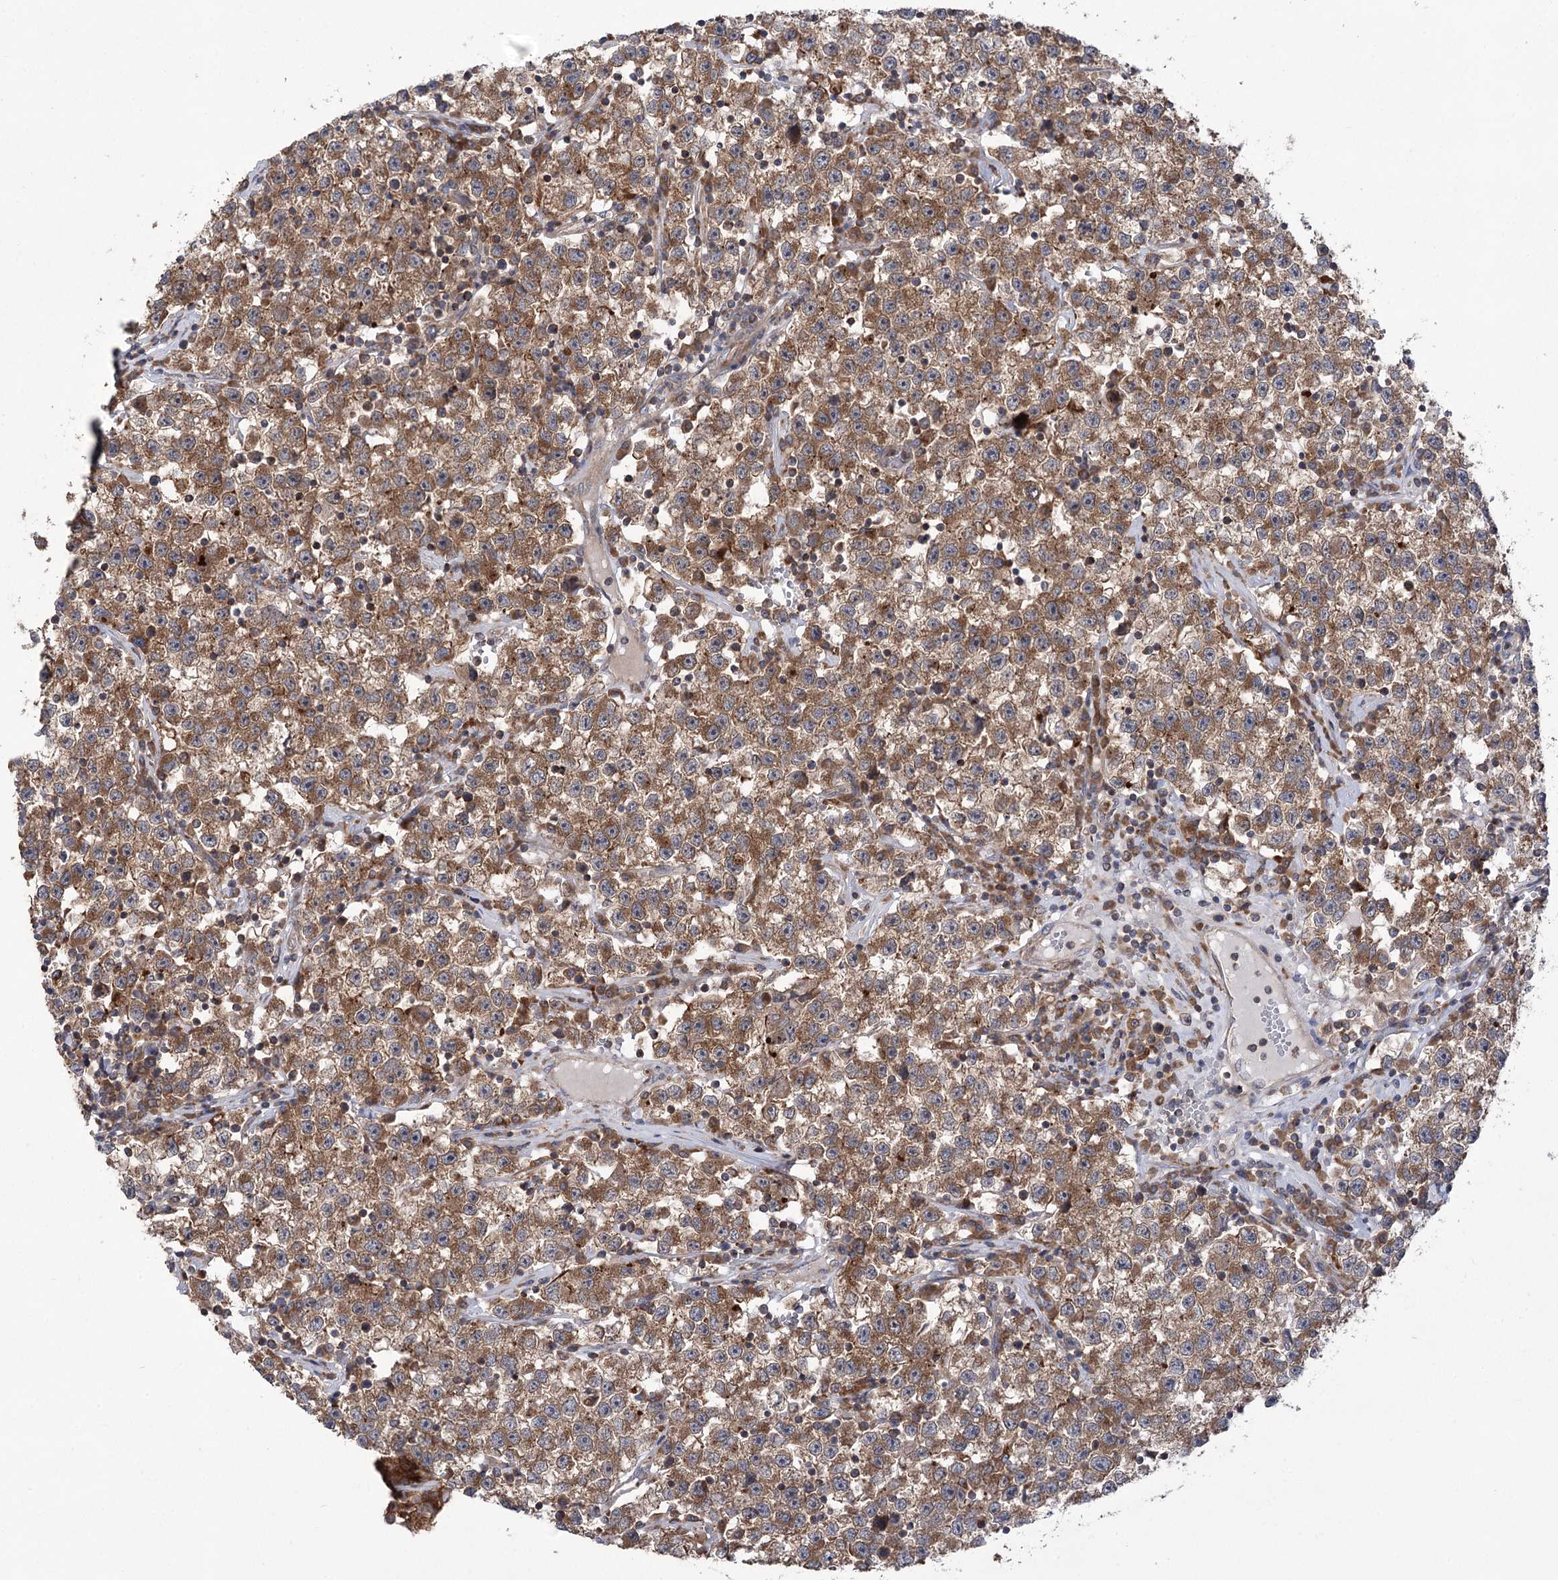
{"staining": {"intensity": "moderate", "quantity": ">75%", "location": "cytoplasmic/membranous"}, "tissue": "testis cancer", "cell_type": "Tumor cells", "image_type": "cancer", "snomed": [{"axis": "morphology", "description": "Seminoma, NOS"}, {"axis": "topography", "description": "Testis"}], "caption": "IHC staining of seminoma (testis), which exhibits medium levels of moderate cytoplasmic/membranous positivity in about >75% of tumor cells indicating moderate cytoplasmic/membranous protein expression. The staining was performed using DAB (brown) for protein detection and nuclei were counterstained in hematoxylin (blue).", "gene": "VPS37B", "patient": {"sex": "male", "age": 22}}